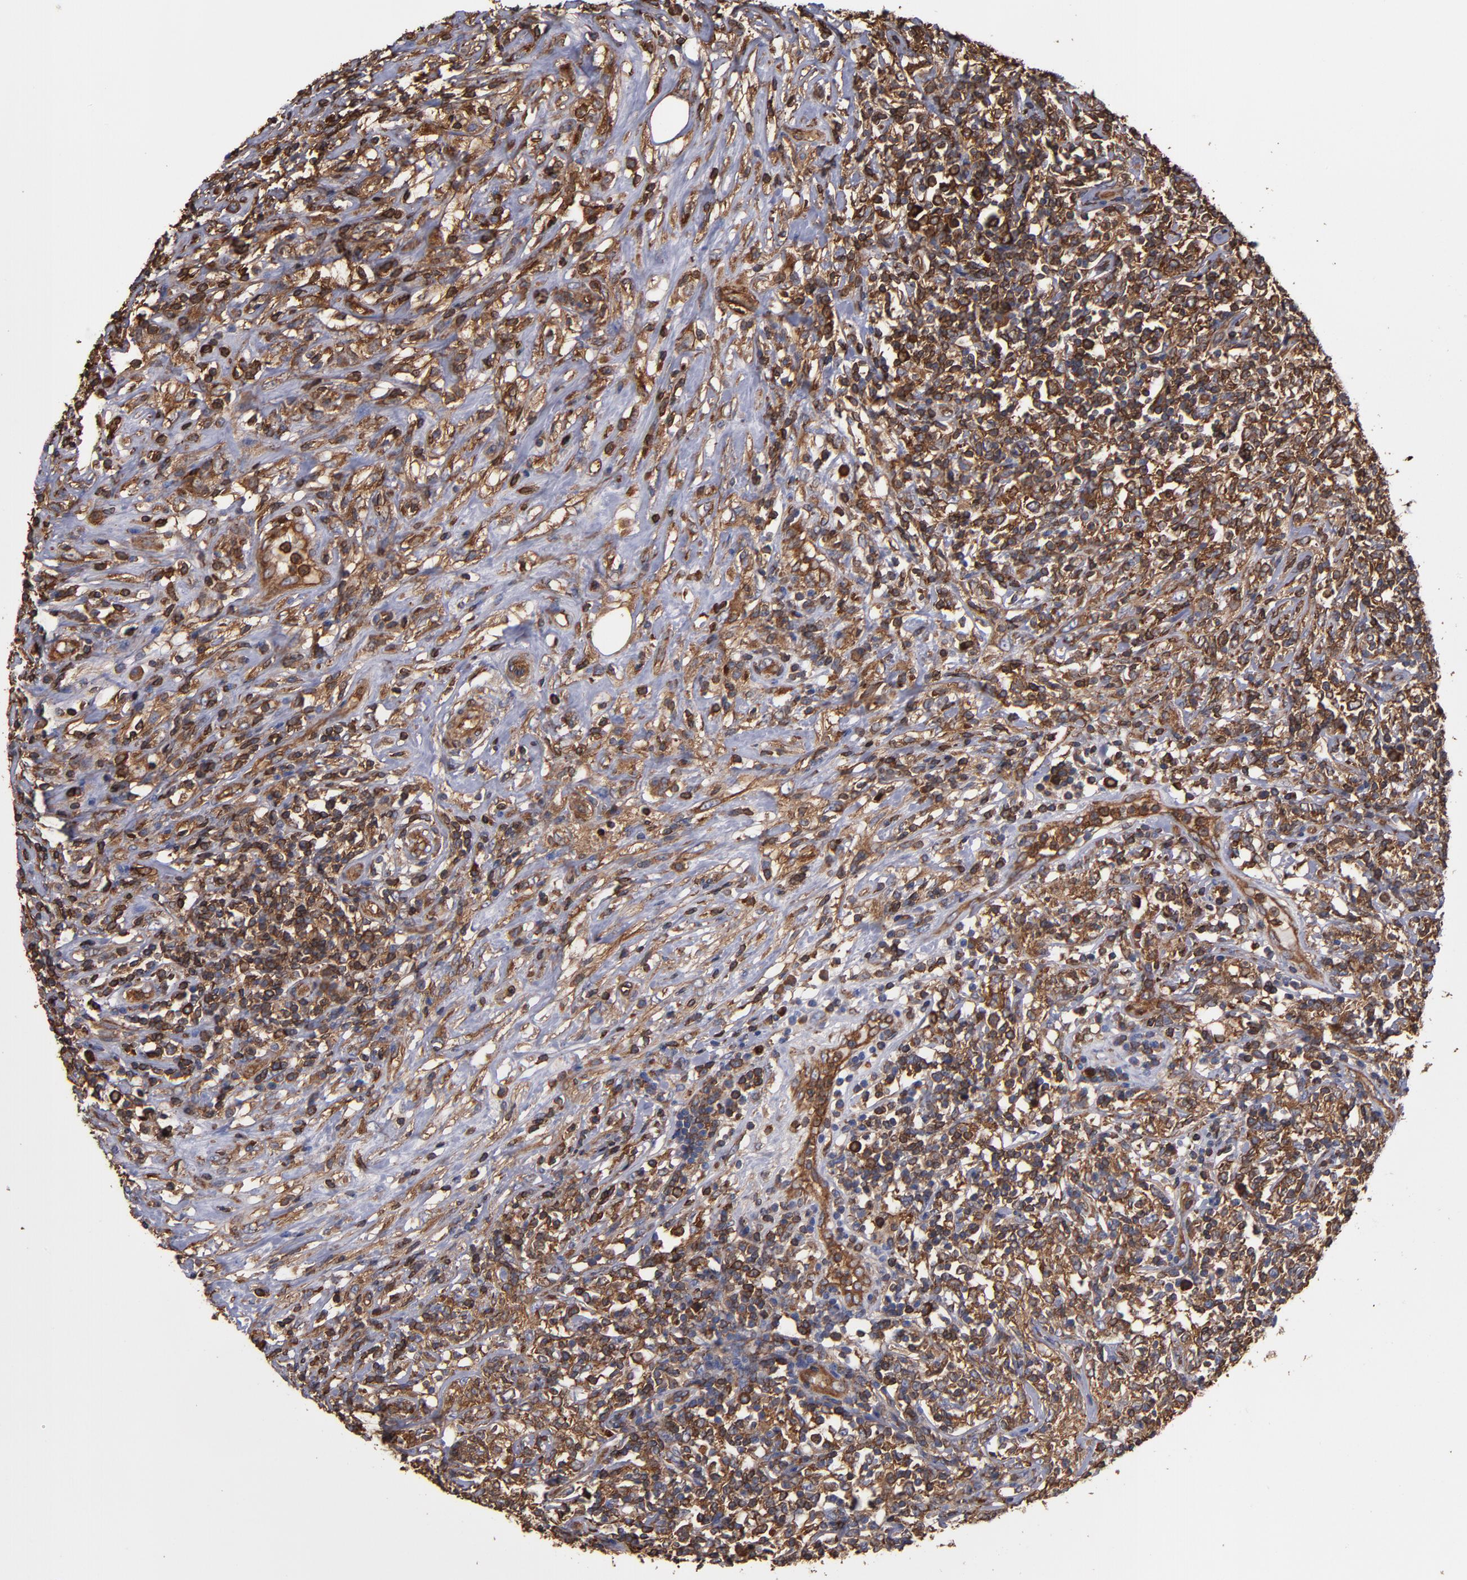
{"staining": {"intensity": "moderate", "quantity": "25%-75%", "location": "cytoplasmic/membranous"}, "tissue": "lymphoma", "cell_type": "Tumor cells", "image_type": "cancer", "snomed": [{"axis": "morphology", "description": "Malignant lymphoma, non-Hodgkin's type, High grade"}, {"axis": "topography", "description": "Lymph node"}], "caption": "Immunohistochemical staining of human lymphoma exhibits medium levels of moderate cytoplasmic/membranous protein staining in about 25%-75% of tumor cells.", "gene": "ACTN4", "patient": {"sex": "female", "age": 84}}